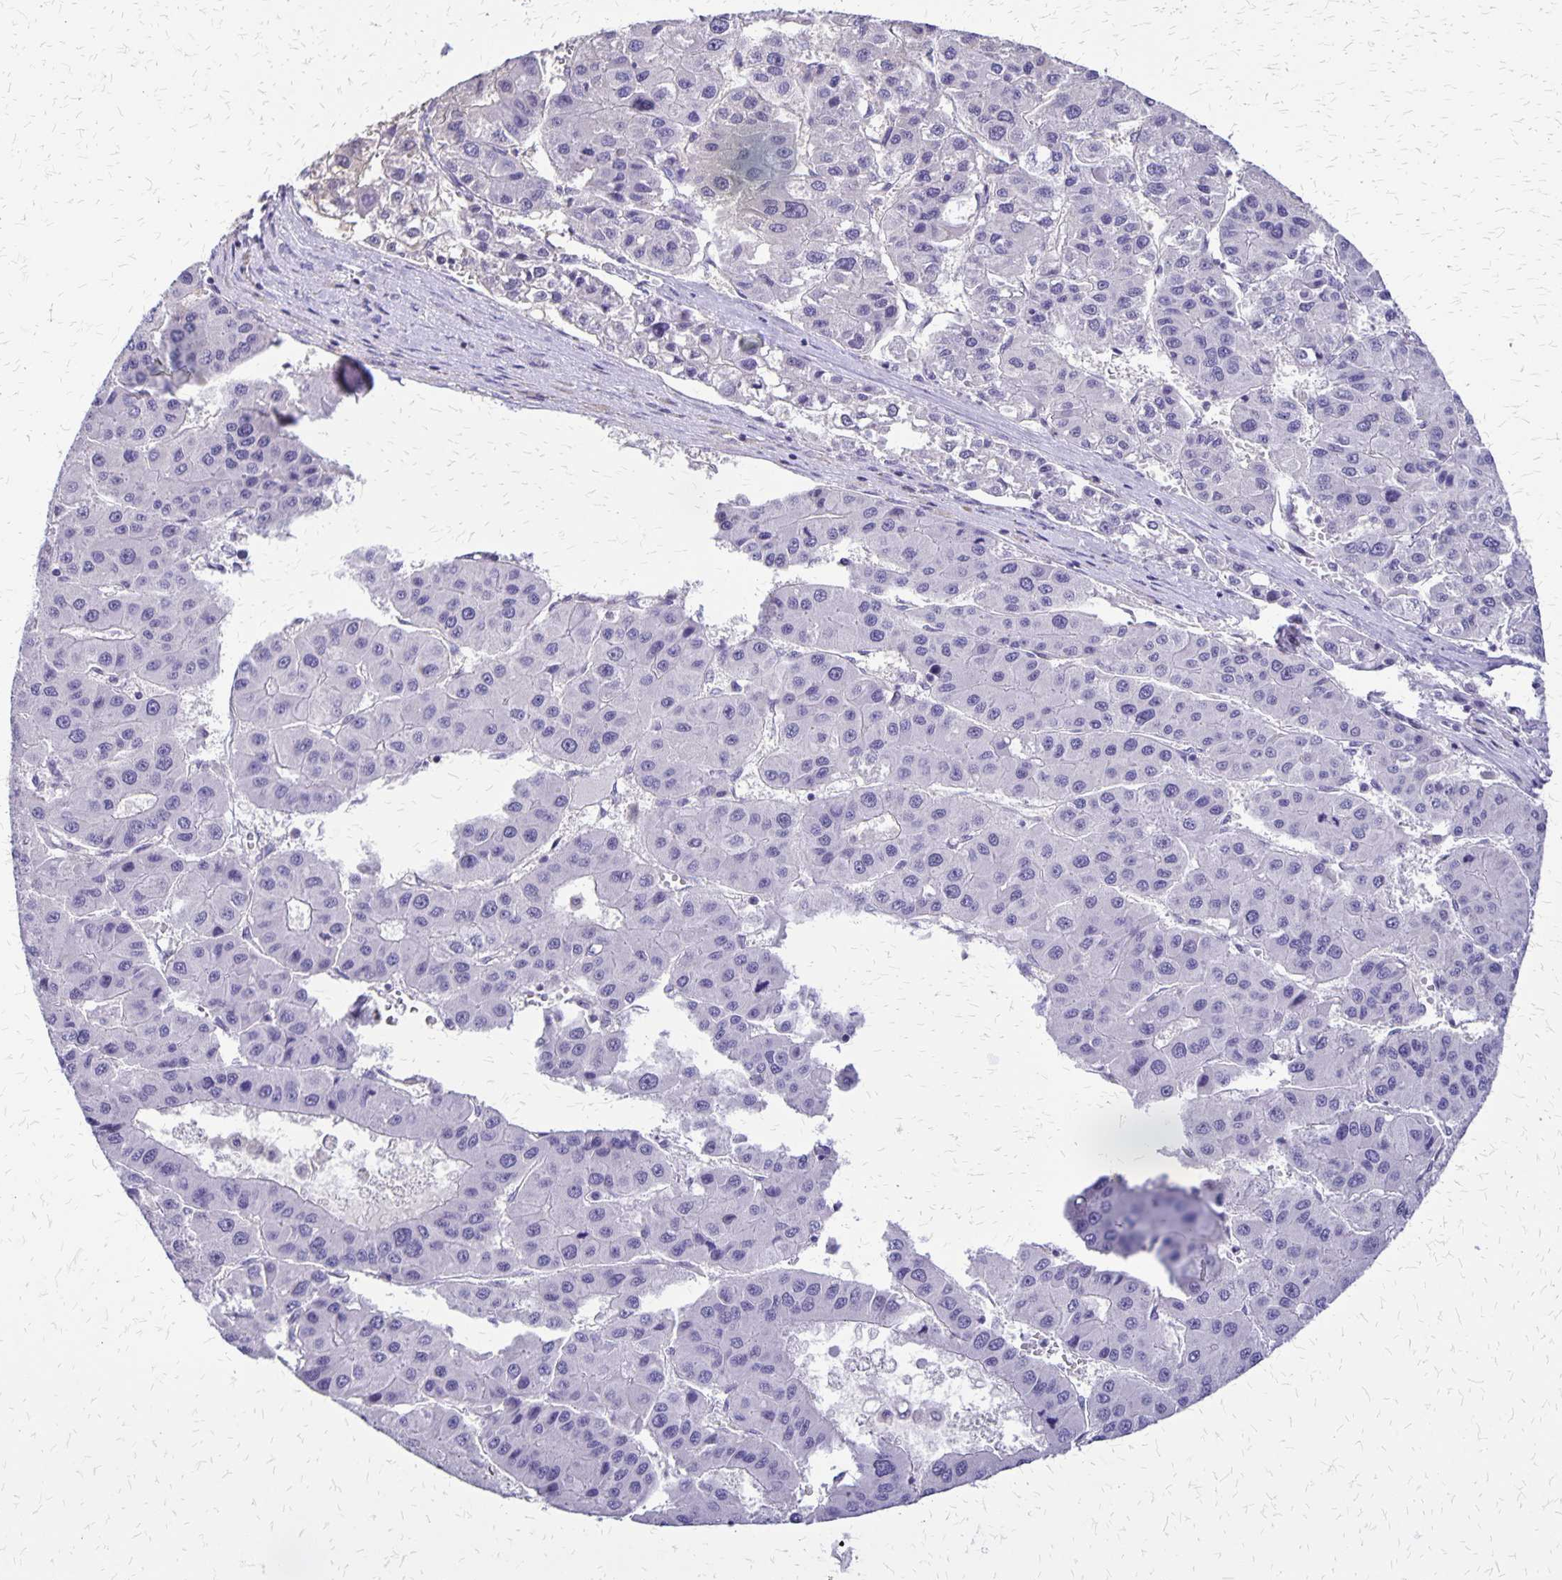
{"staining": {"intensity": "negative", "quantity": "none", "location": "none"}, "tissue": "liver cancer", "cell_type": "Tumor cells", "image_type": "cancer", "snomed": [{"axis": "morphology", "description": "Carcinoma, Hepatocellular, NOS"}, {"axis": "topography", "description": "Liver"}], "caption": "Immunohistochemistry photomicrograph of neoplastic tissue: human liver hepatocellular carcinoma stained with DAB (3,3'-diaminobenzidine) reveals no significant protein expression in tumor cells.", "gene": "SI", "patient": {"sex": "male", "age": 73}}